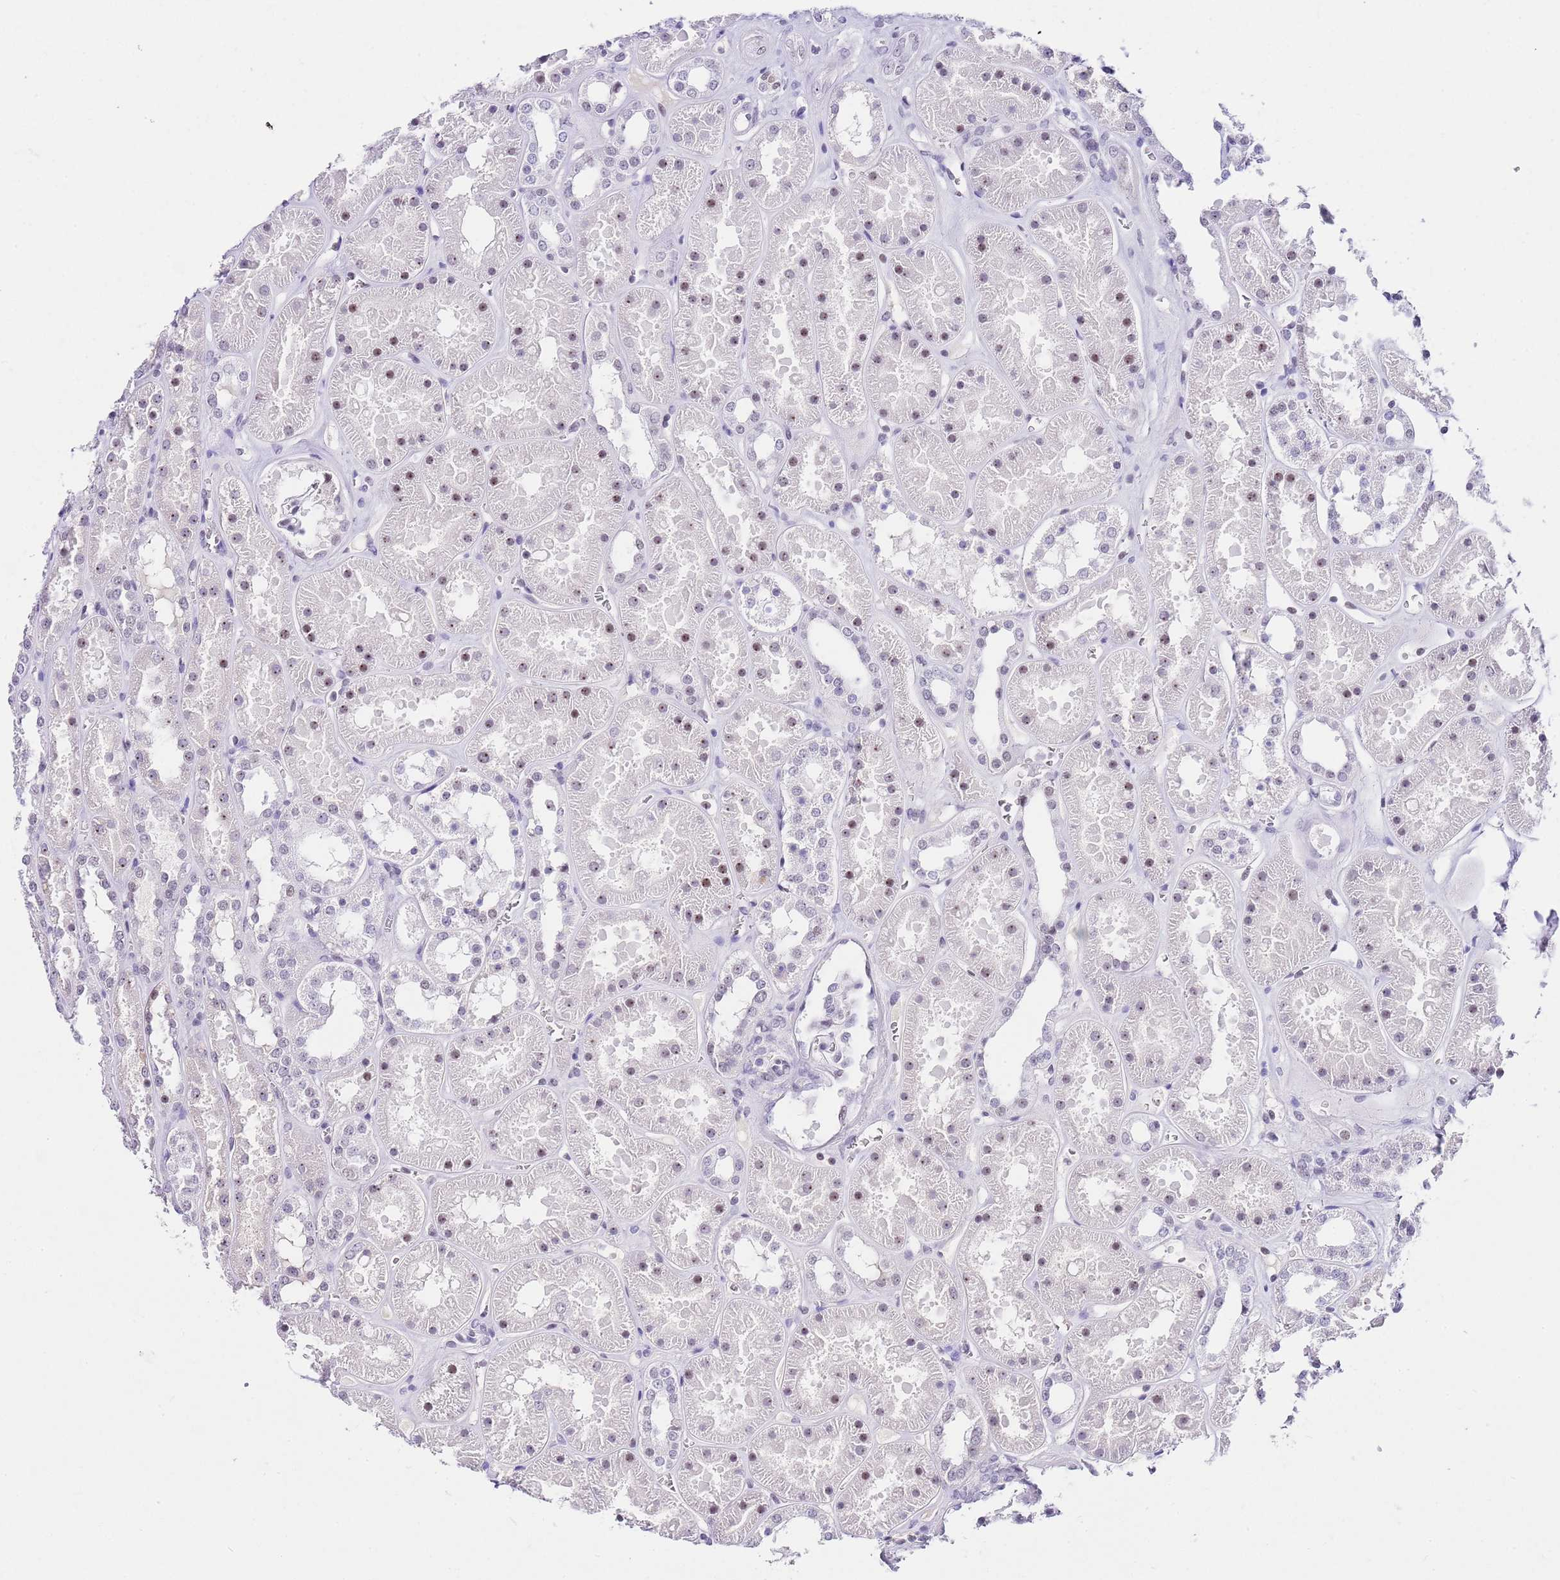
{"staining": {"intensity": "negative", "quantity": "none", "location": "none"}, "tissue": "kidney", "cell_type": "Cells in glomeruli", "image_type": "normal", "snomed": [{"axis": "morphology", "description": "Normal tissue, NOS"}, {"axis": "topography", "description": "Kidney"}], "caption": "IHC of normal human kidney shows no expression in cells in glomeruli.", "gene": "NOP56", "patient": {"sex": "female", "age": 41}}